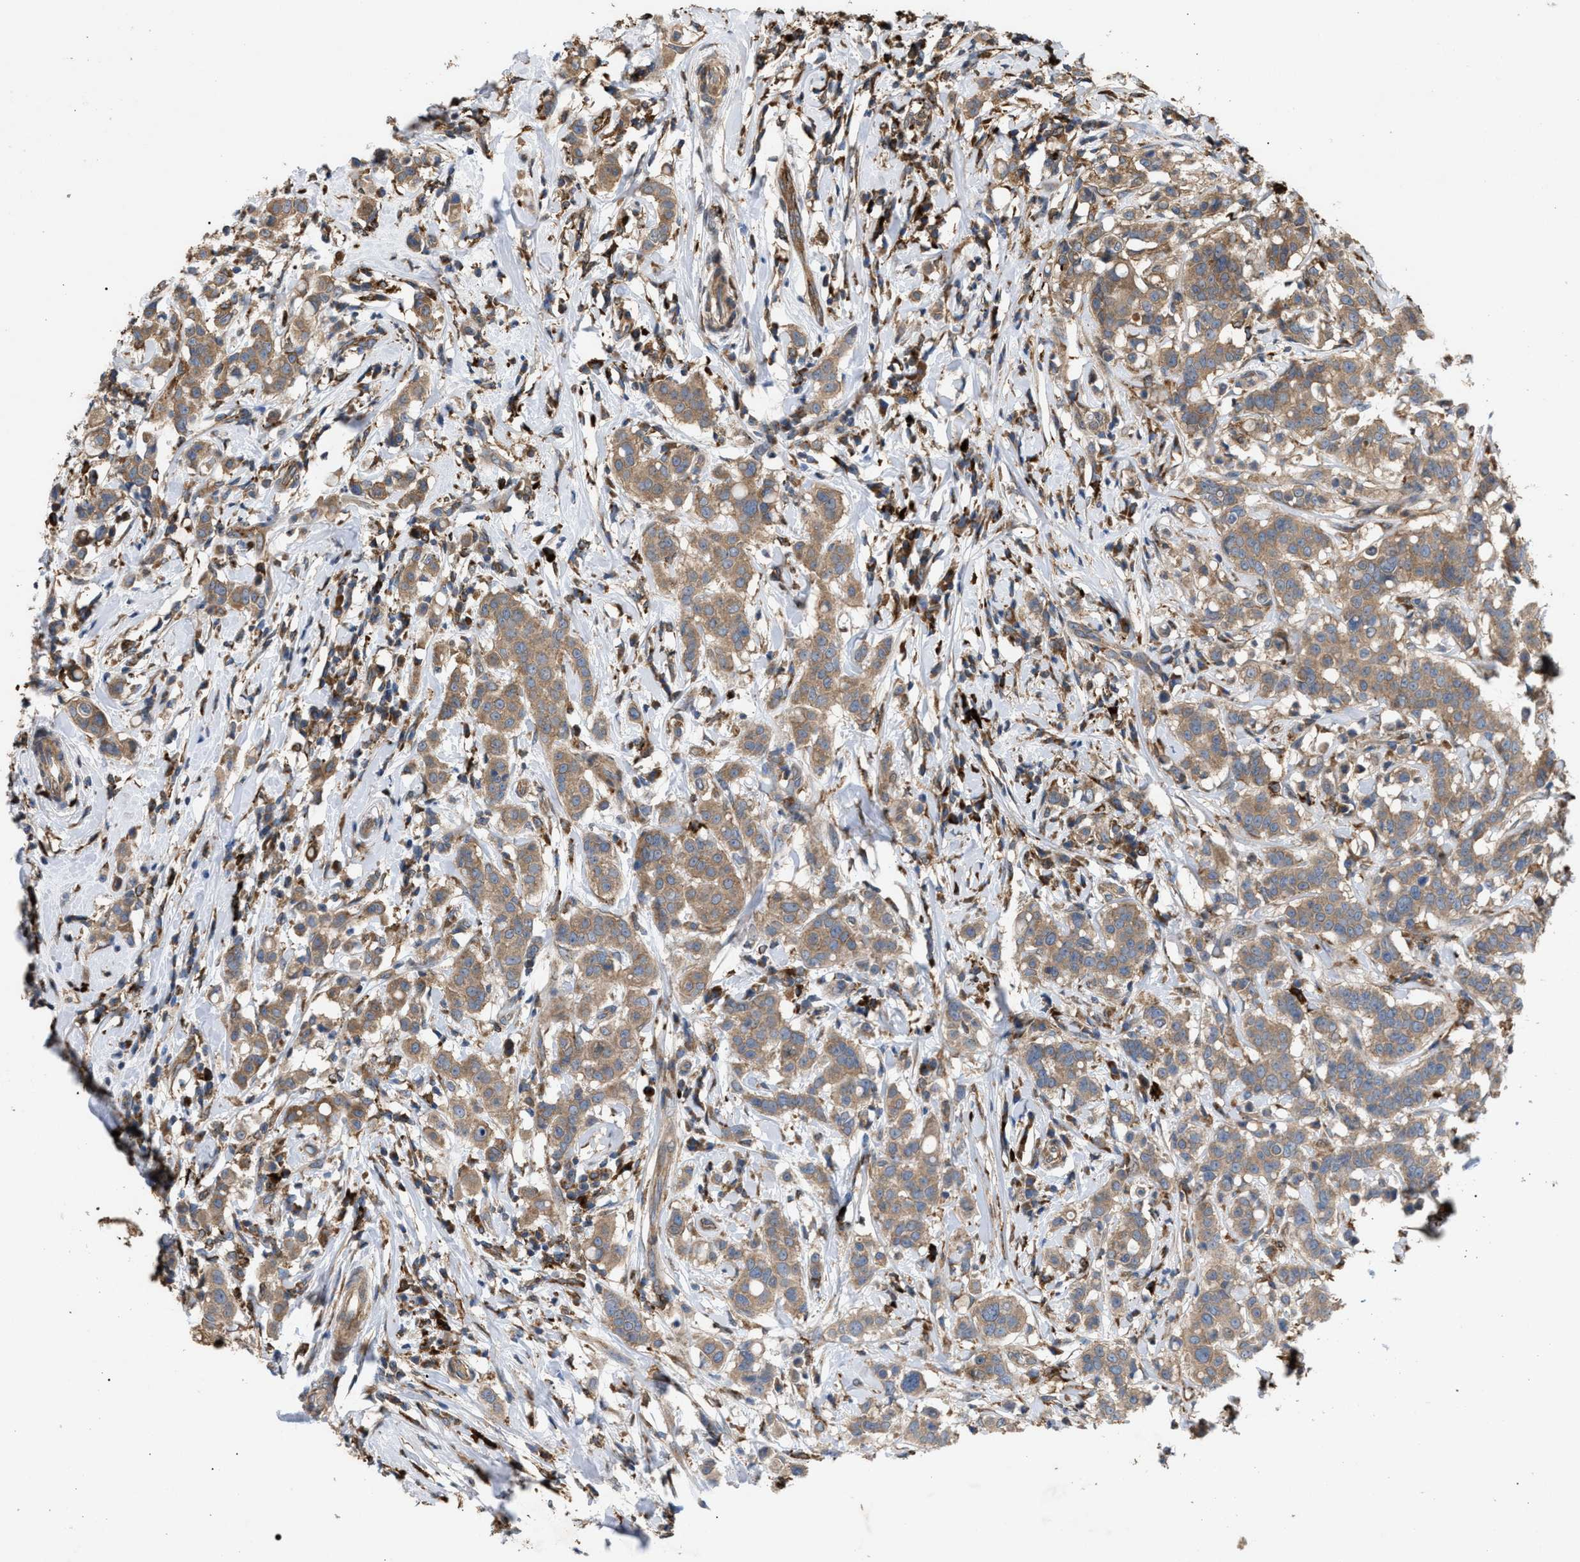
{"staining": {"intensity": "moderate", "quantity": ">75%", "location": "cytoplasmic/membranous"}, "tissue": "breast cancer", "cell_type": "Tumor cells", "image_type": "cancer", "snomed": [{"axis": "morphology", "description": "Duct carcinoma"}, {"axis": "topography", "description": "Breast"}], "caption": "Infiltrating ductal carcinoma (breast) was stained to show a protein in brown. There is medium levels of moderate cytoplasmic/membranous staining in about >75% of tumor cells.", "gene": "GCC1", "patient": {"sex": "female", "age": 27}}